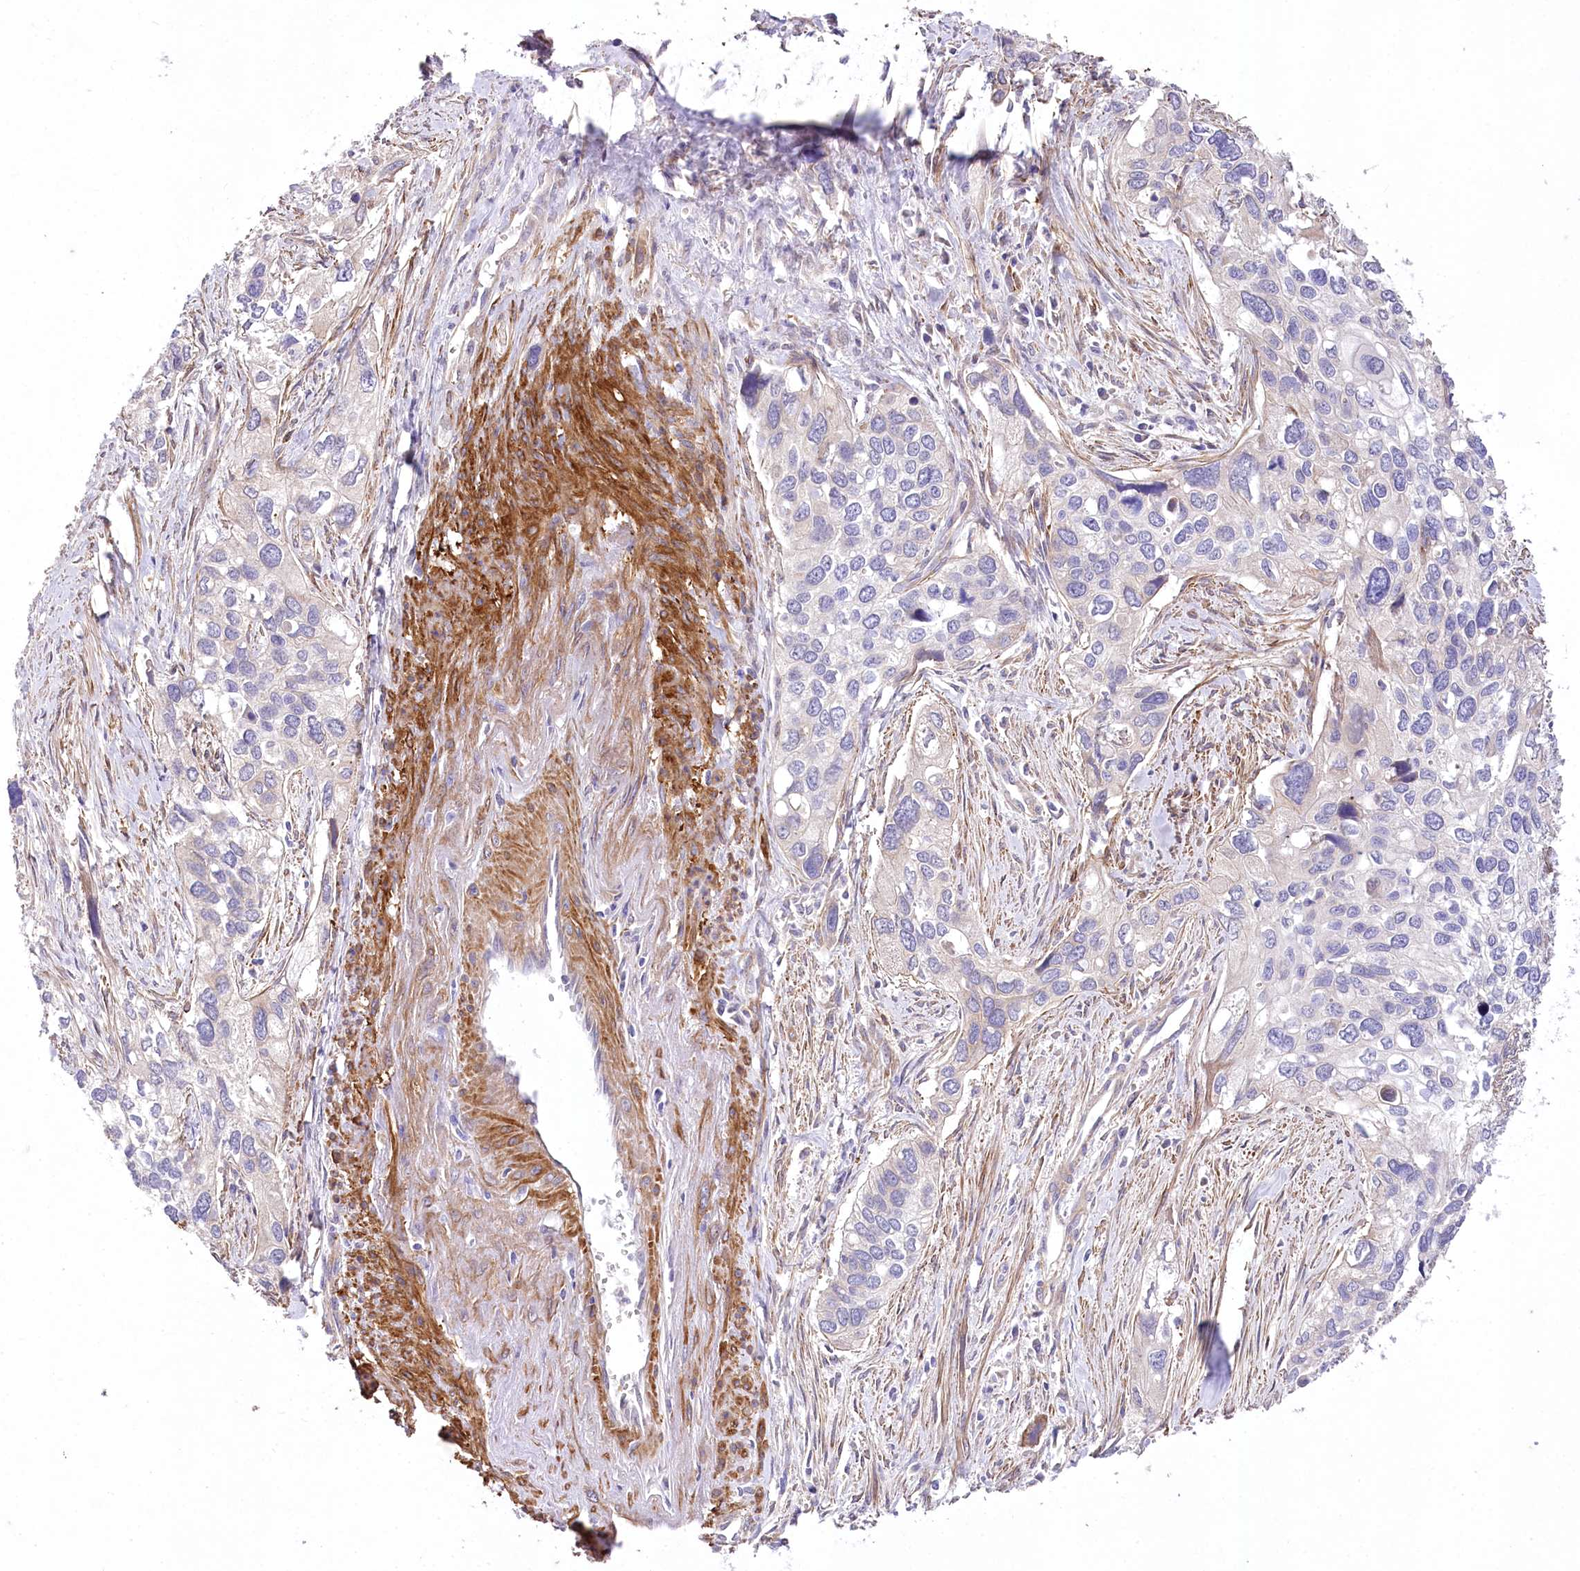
{"staining": {"intensity": "negative", "quantity": "none", "location": "none"}, "tissue": "cervical cancer", "cell_type": "Tumor cells", "image_type": "cancer", "snomed": [{"axis": "morphology", "description": "Squamous cell carcinoma, NOS"}, {"axis": "topography", "description": "Cervix"}], "caption": "Tumor cells show no significant positivity in cervical cancer (squamous cell carcinoma).", "gene": "RDH16", "patient": {"sex": "female", "age": 55}}